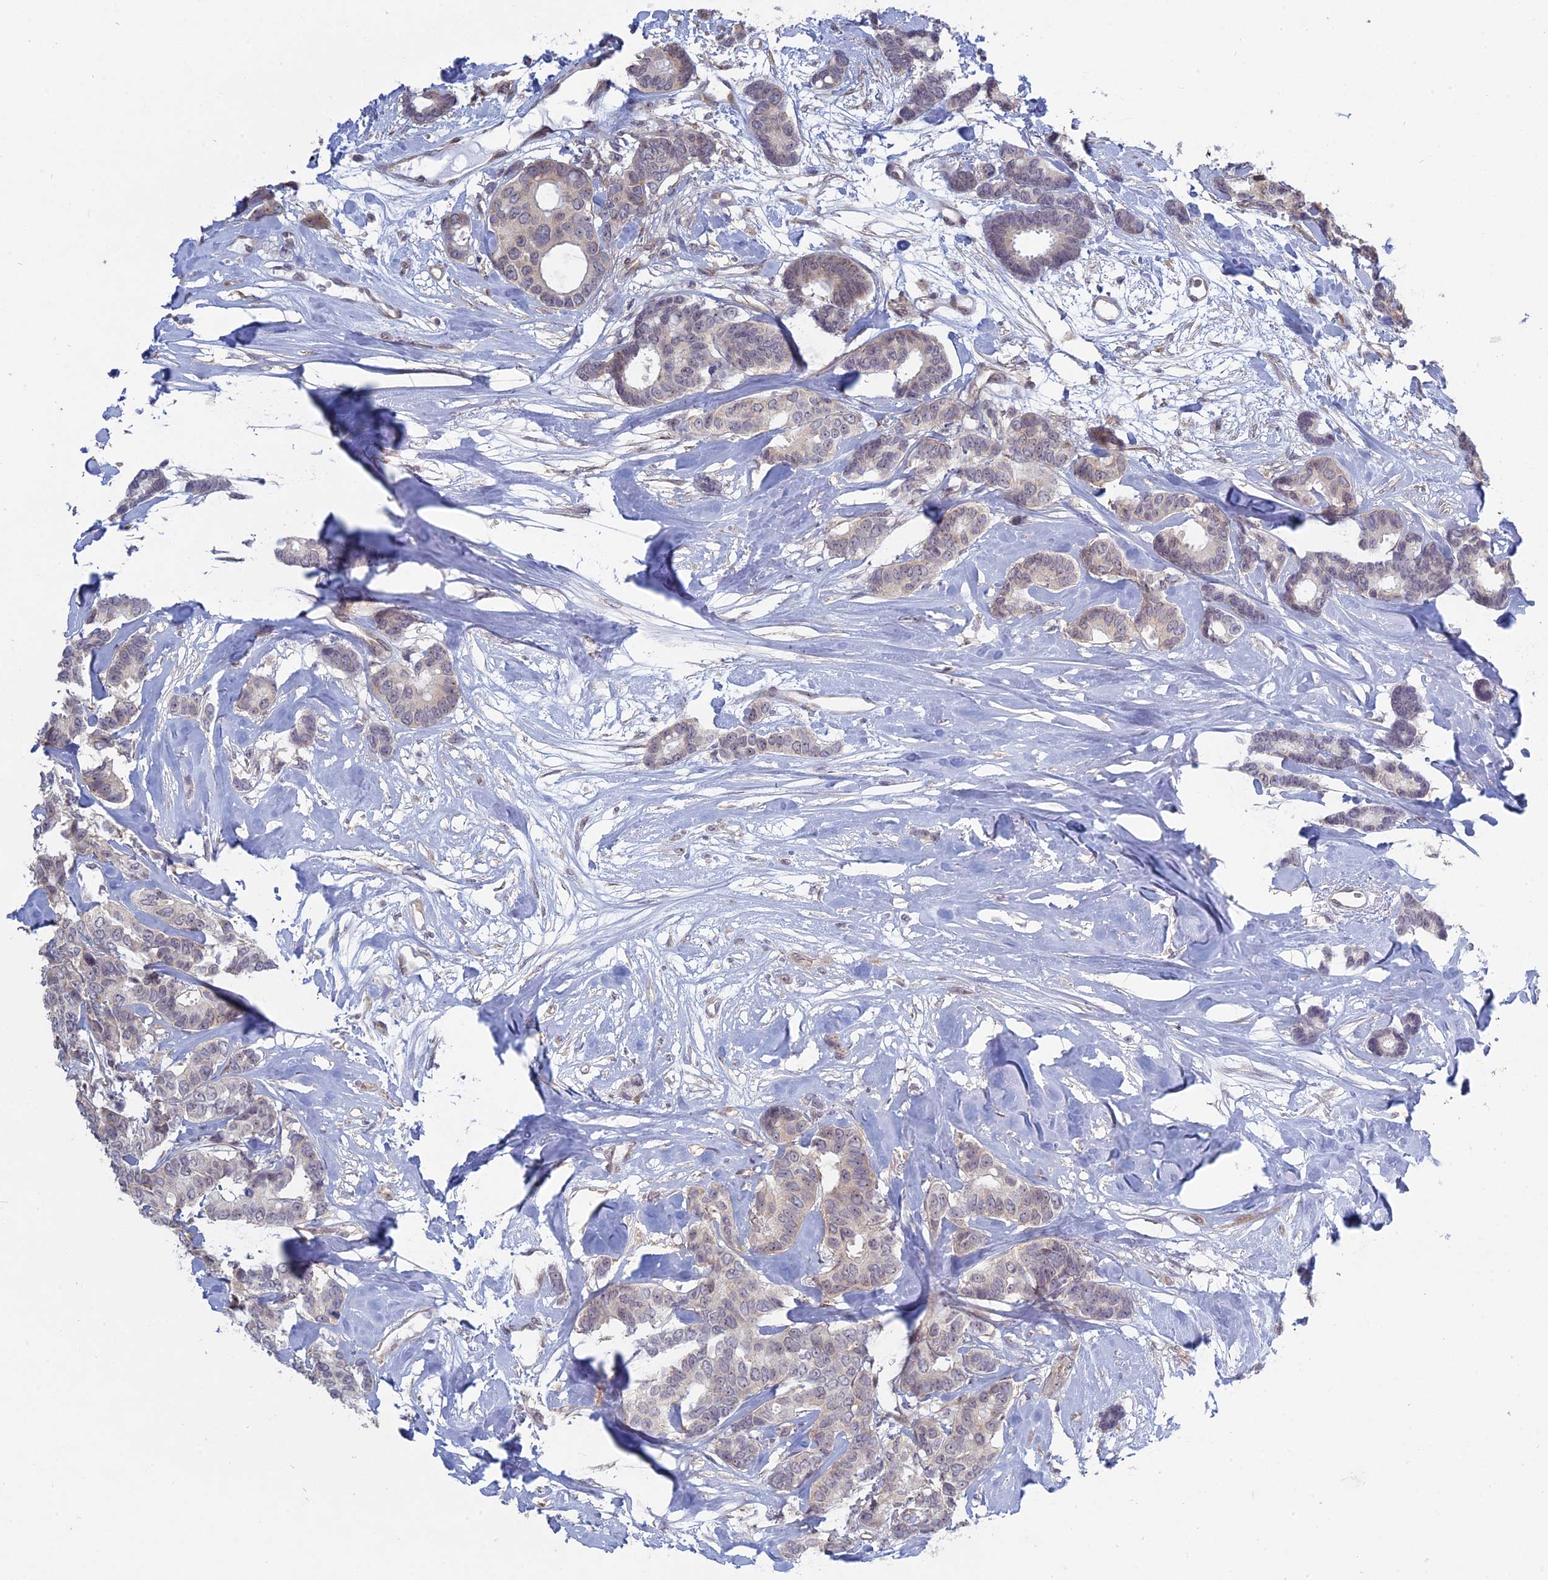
{"staining": {"intensity": "negative", "quantity": "none", "location": "none"}, "tissue": "breast cancer", "cell_type": "Tumor cells", "image_type": "cancer", "snomed": [{"axis": "morphology", "description": "Duct carcinoma"}, {"axis": "topography", "description": "Breast"}], "caption": "The micrograph displays no significant staining in tumor cells of breast cancer.", "gene": "RPS19BP1", "patient": {"sex": "female", "age": 87}}